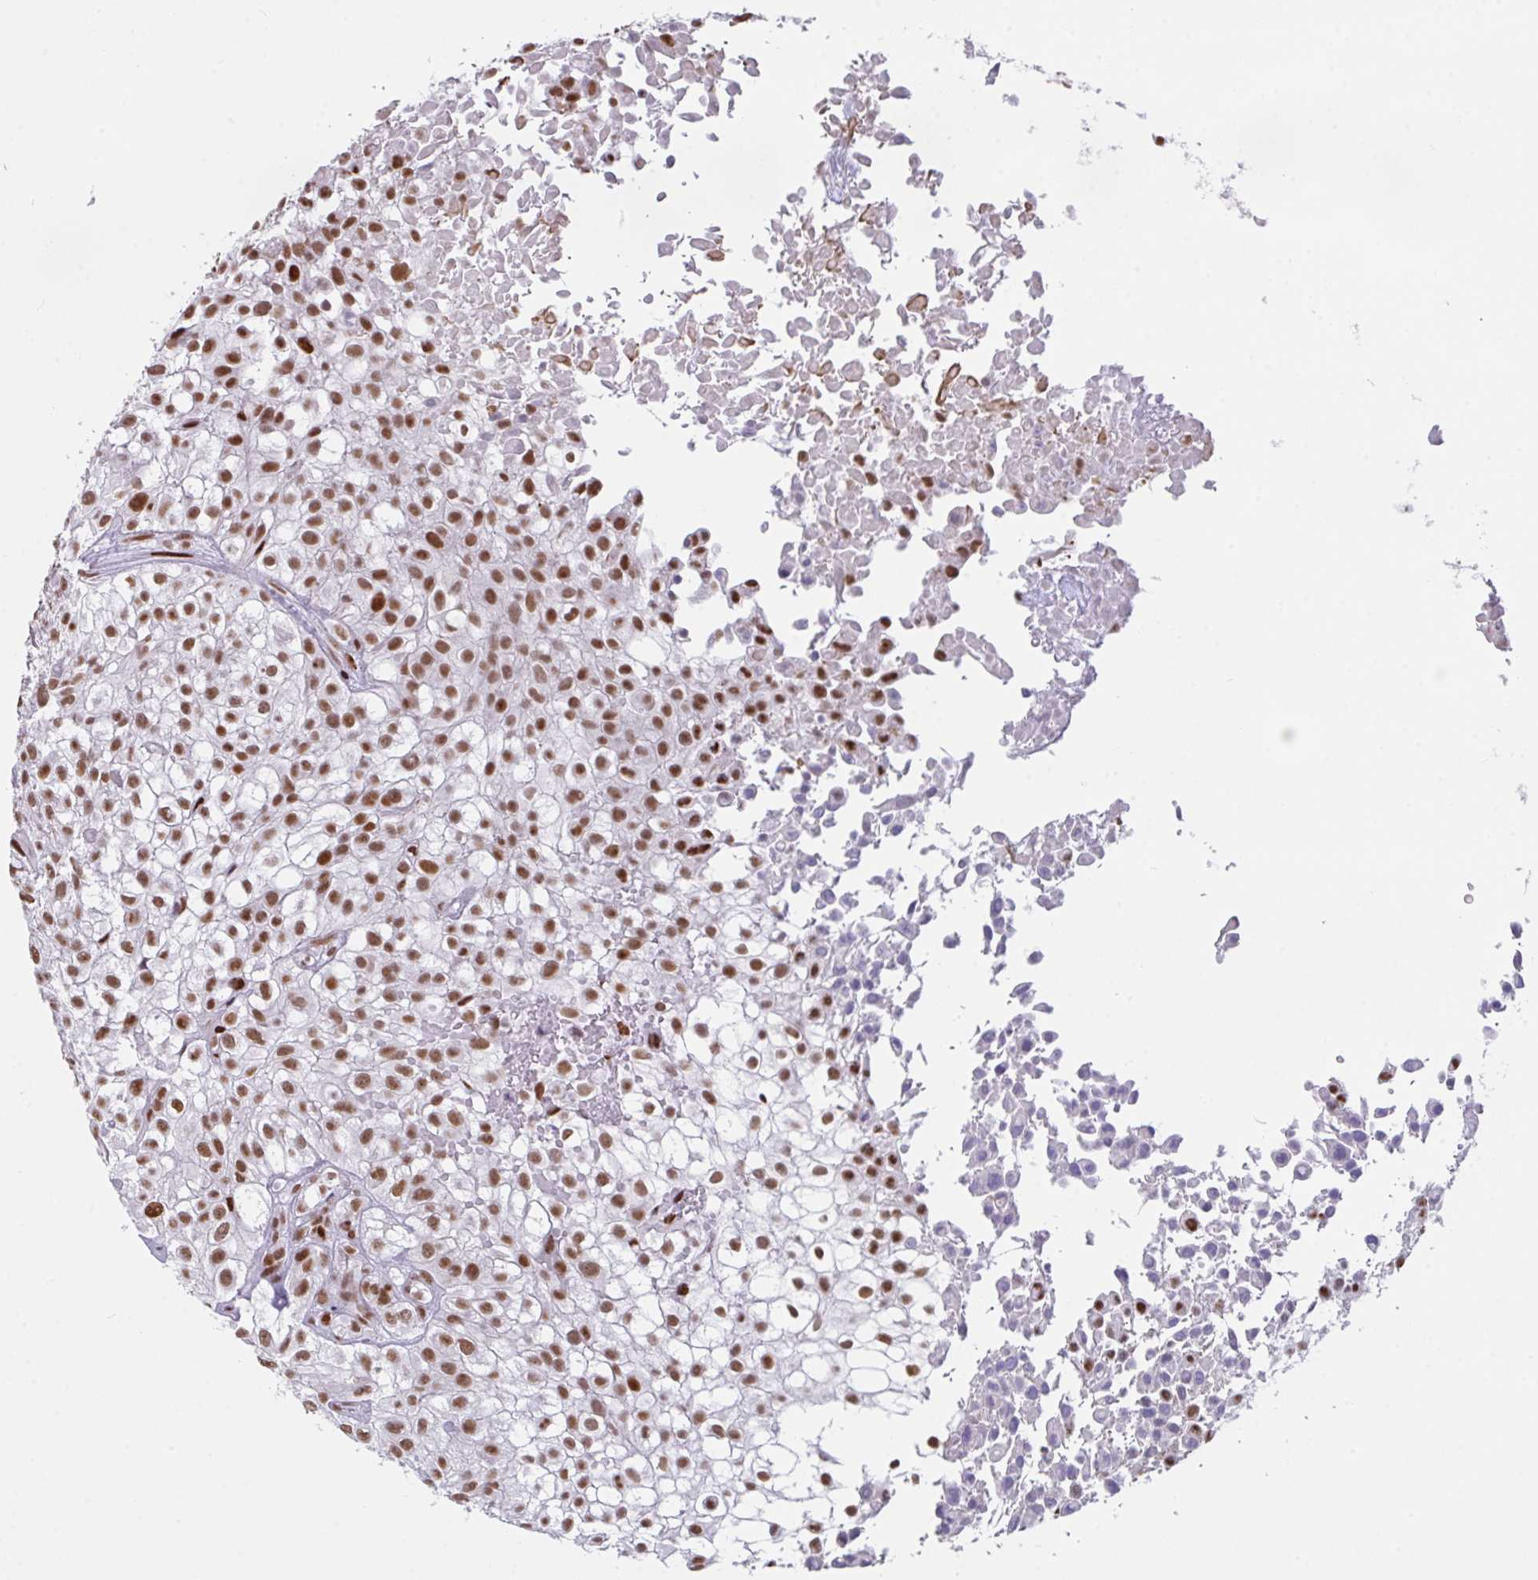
{"staining": {"intensity": "moderate", "quantity": ">75%", "location": "nuclear"}, "tissue": "urothelial cancer", "cell_type": "Tumor cells", "image_type": "cancer", "snomed": [{"axis": "morphology", "description": "Urothelial carcinoma, High grade"}, {"axis": "topography", "description": "Urinary bladder"}], "caption": "Approximately >75% of tumor cells in urothelial carcinoma (high-grade) reveal moderate nuclear protein staining as visualized by brown immunohistochemical staining.", "gene": "CLP1", "patient": {"sex": "male", "age": 56}}